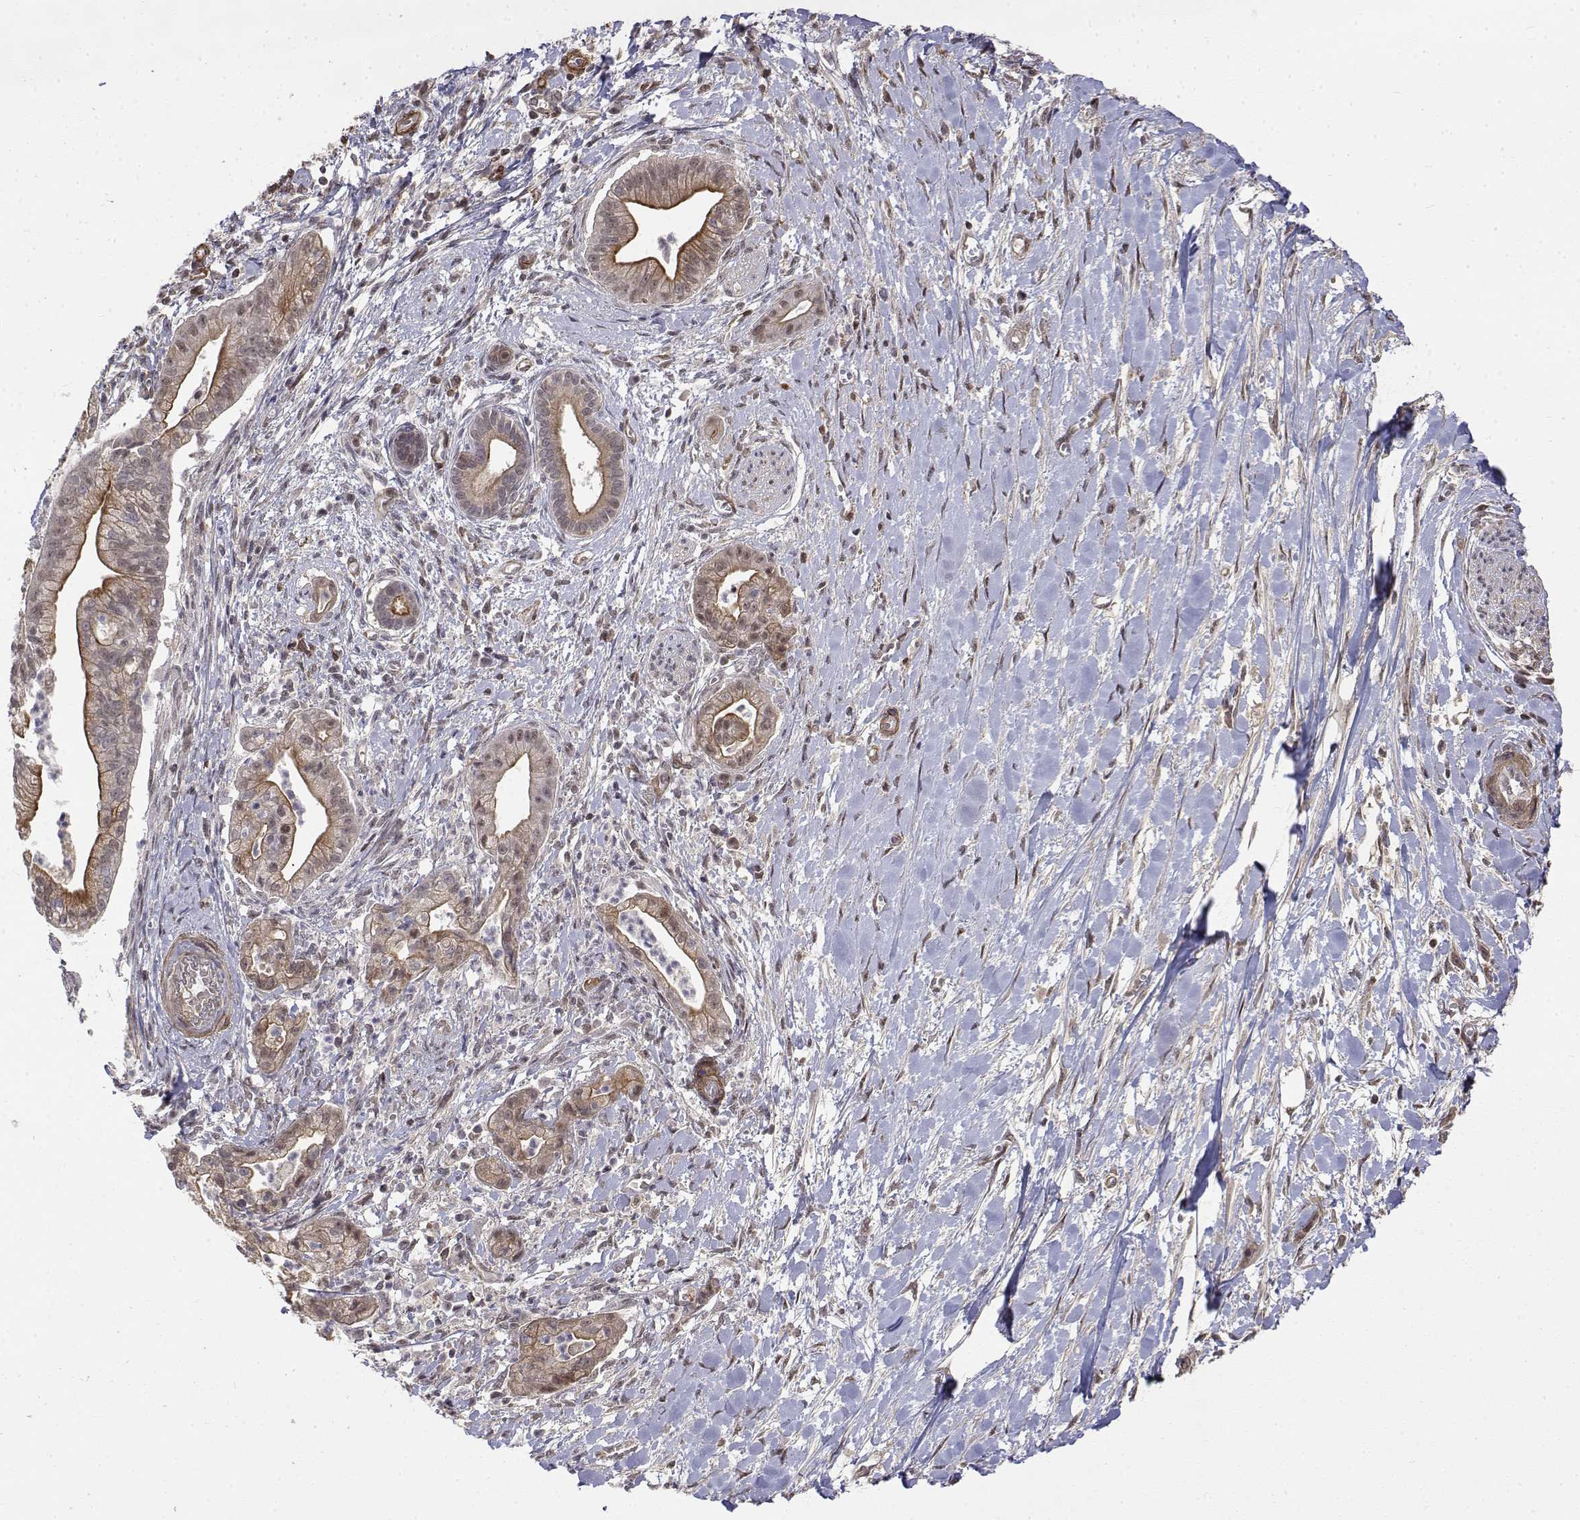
{"staining": {"intensity": "weak", "quantity": "25%-75%", "location": "cytoplasmic/membranous"}, "tissue": "pancreatic cancer", "cell_type": "Tumor cells", "image_type": "cancer", "snomed": [{"axis": "morphology", "description": "Normal tissue, NOS"}, {"axis": "morphology", "description": "Adenocarcinoma, NOS"}, {"axis": "topography", "description": "Lymph node"}, {"axis": "topography", "description": "Pancreas"}], "caption": "Brown immunohistochemical staining in pancreatic cancer shows weak cytoplasmic/membranous expression in approximately 25%-75% of tumor cells. (DAB IHC with brightfield microscopy, high magnification).", "gene": "ITGA7", "patient": {"sex": "female", "age": 58}}